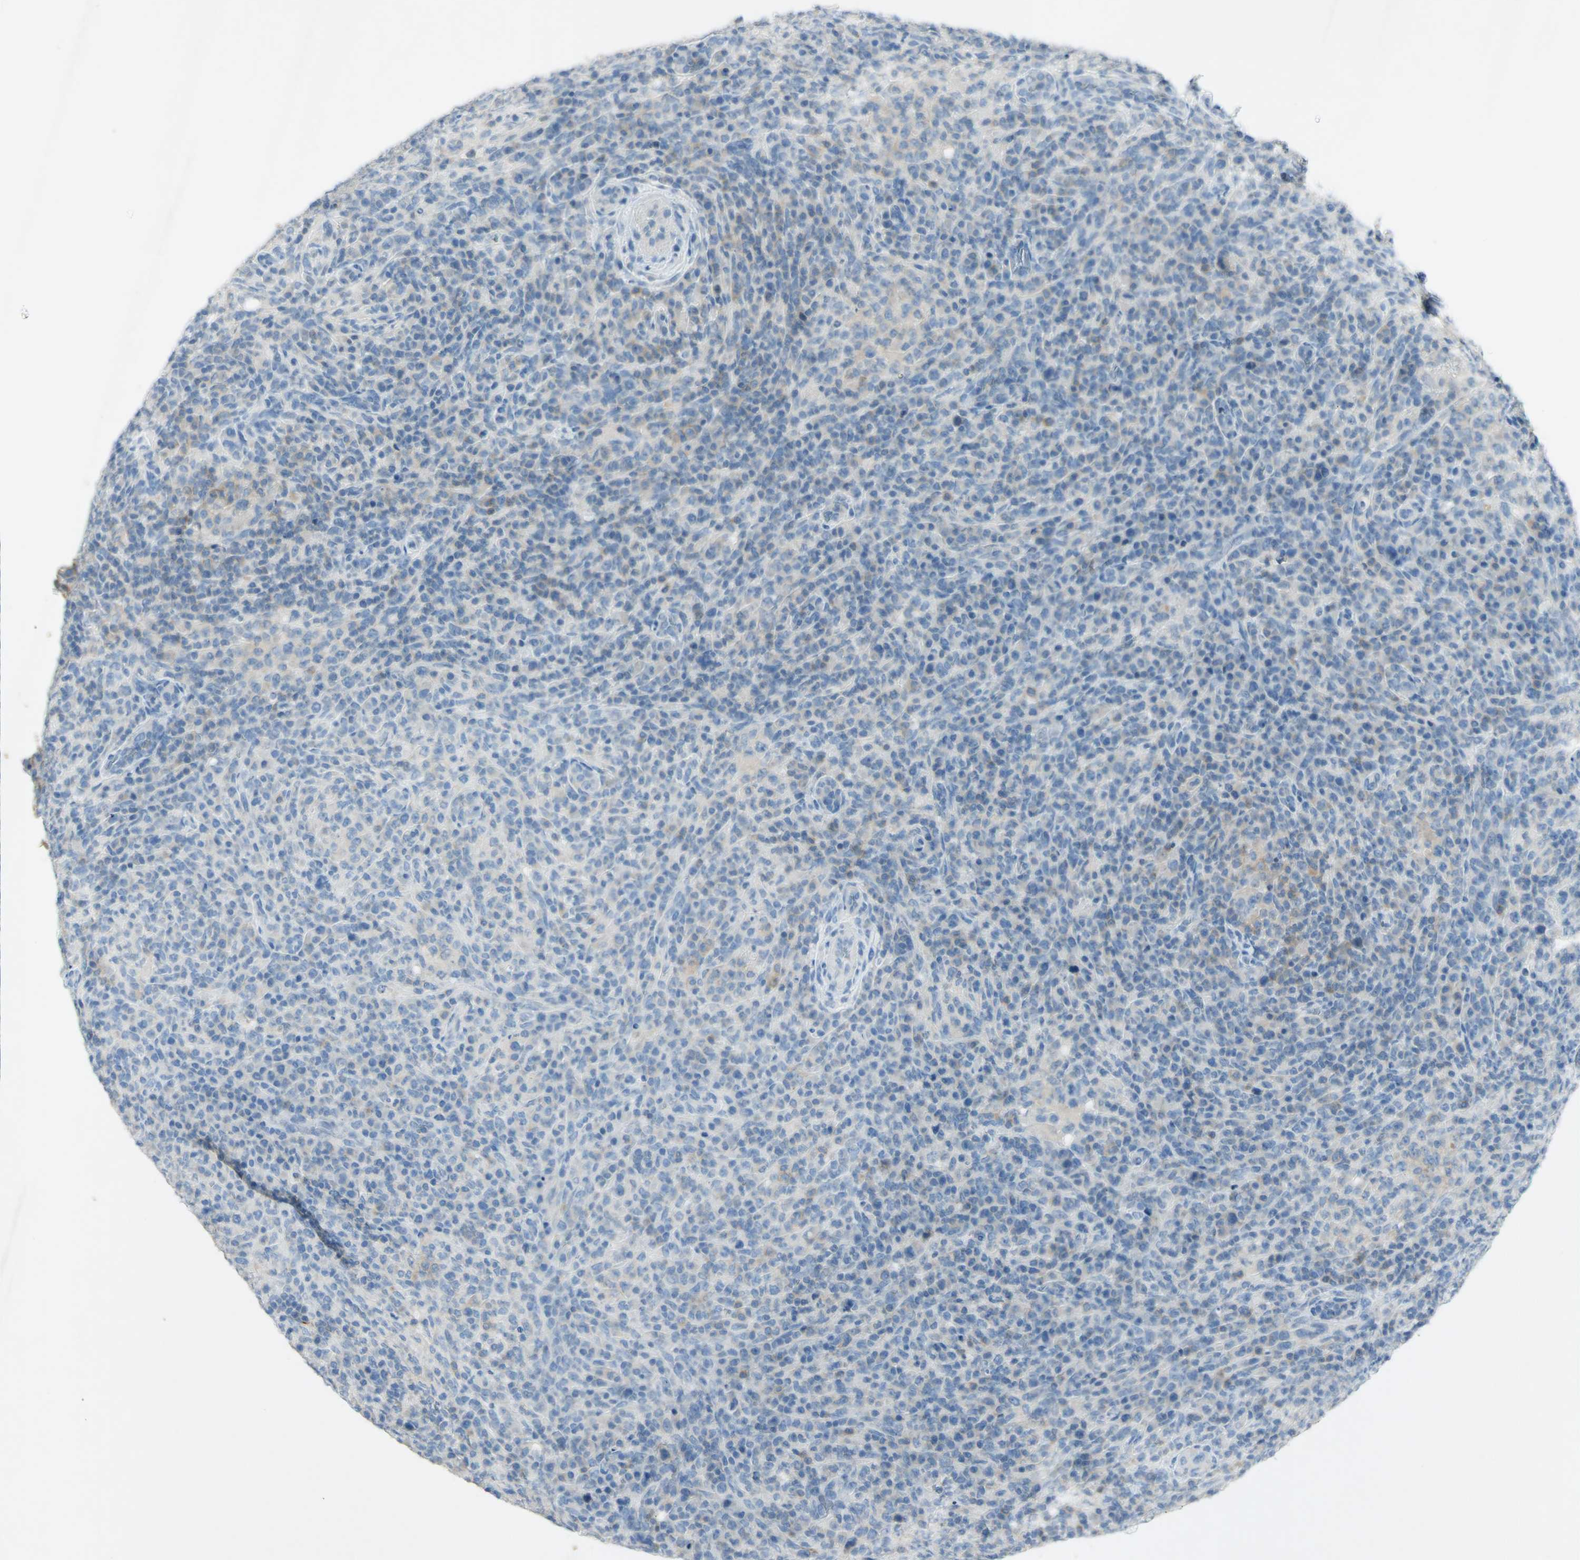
{"staining": {"intensity": "weak", "quantity": "25%-75%", "location": "cytoplasmic/membranous"}, "tissue": "lymphoma", "cell_type": "Tumor cells", "image_type": "cancer", "snomed": [{"axis": "morphology", "description": "Malignant lymphoma, non-Hodgkin's type, High grade"}, {"axis": "topography", "description": "Lymph node"}], "caption": "Immunohistochemistry photomicrograph of neoplastic tissue: human lymphoma stained using immunohistochemistry (IHC) shows low levels of weak protein expression localized specifically in the cytoplasmic/membranous of tumor cells, appearing as a cytoplasmic/membranous brown color.", "gene": "GDF15", "patient": {"sex": "female", "age": 76}}